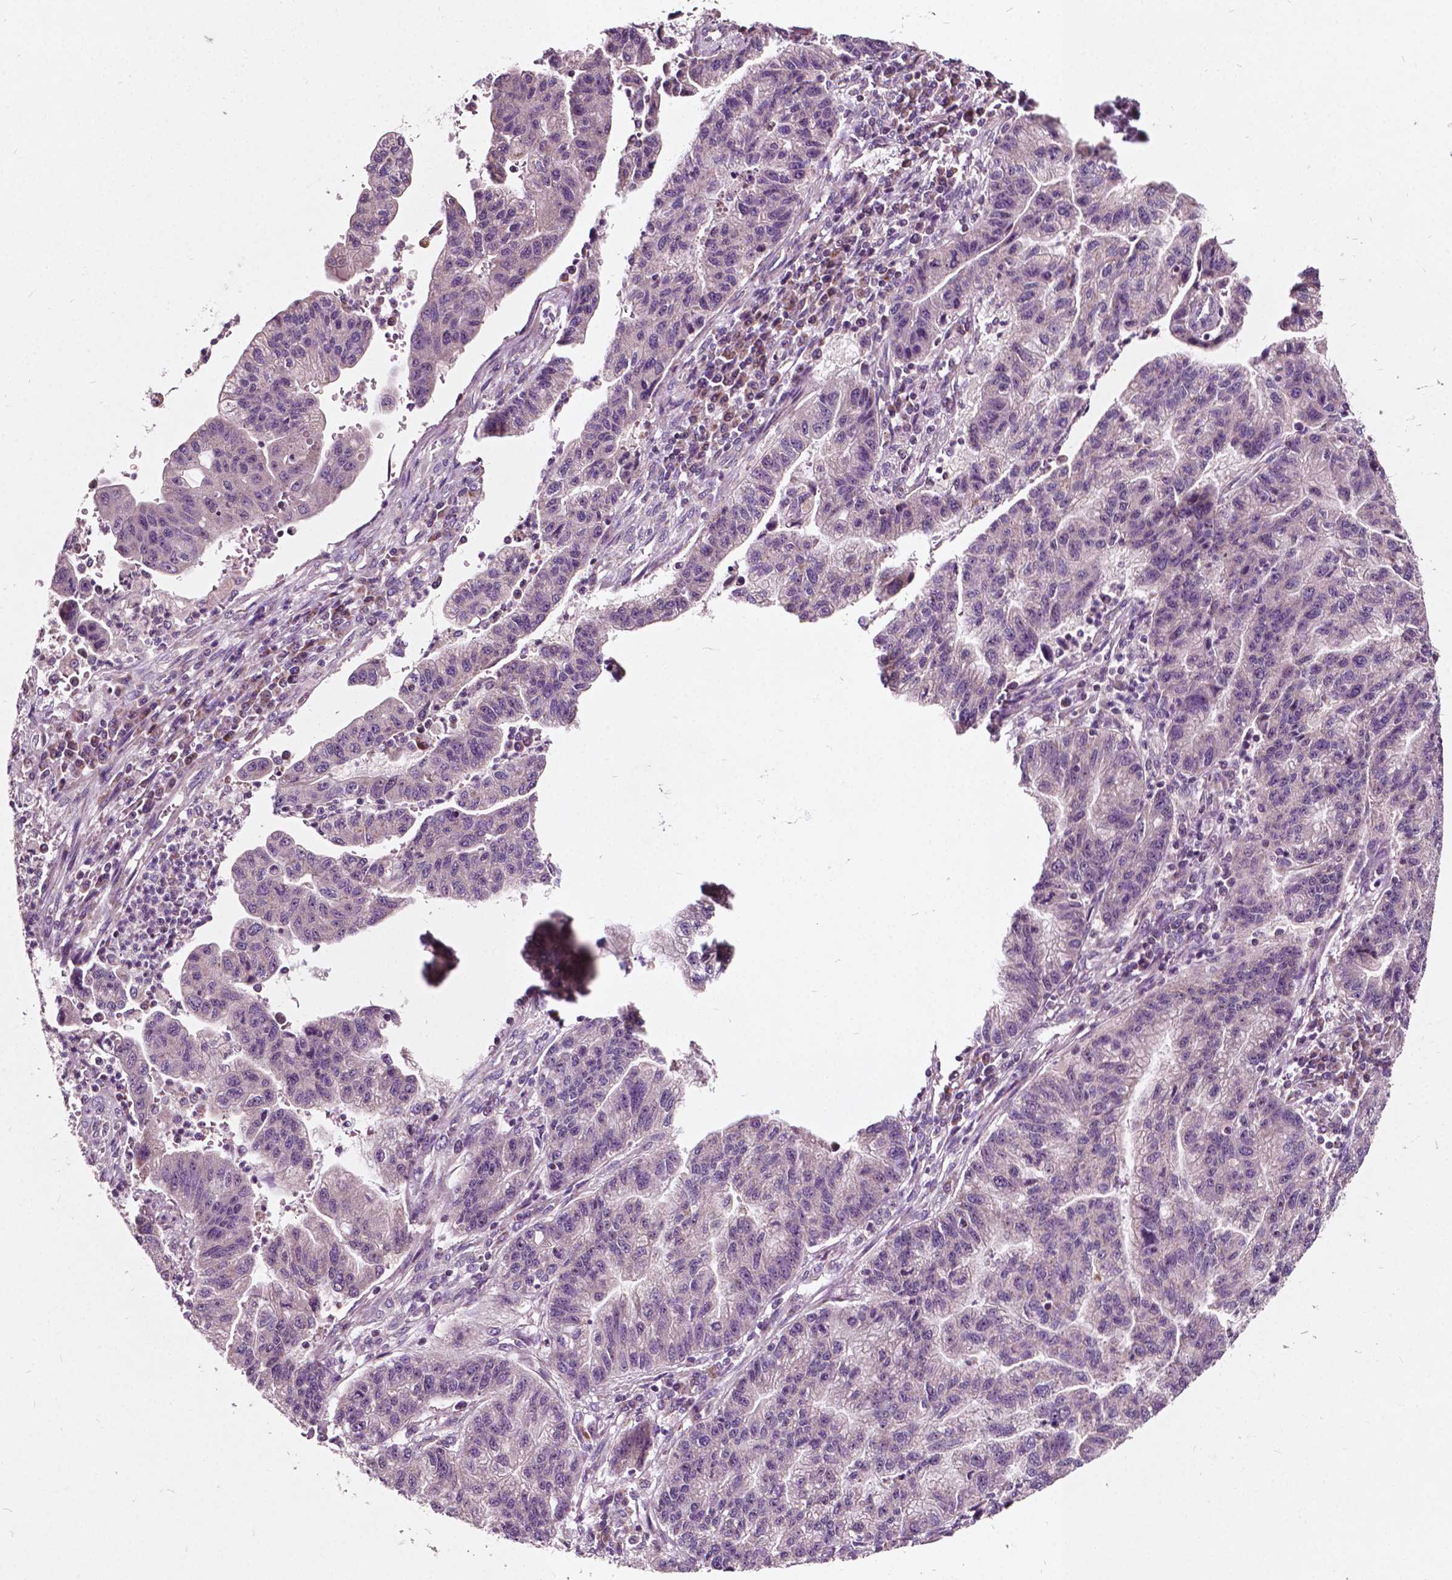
{"staining": {"intensity": "negative", "quantity": "none", "location": "none"}, "tissue": "stomach cancer", "cell_type": "Tumor cells", "image_type": "cancer", "snomed": [{"axis": "morphology", "description": "Adenocarcinoma, NOS"}, {"axis": "topography", "description": "Stomach"}], "caption": "High magnification brightfield microscopy of adenocarcinoma (stomach) stained with DAB (3,3'-diaminobenzidine) (brown) and counterstained with hematoxylin (blue): tumor cells show no significant expression.", "gene": "ODF3L2", "patient": {"sex": "male", "age": 83}}